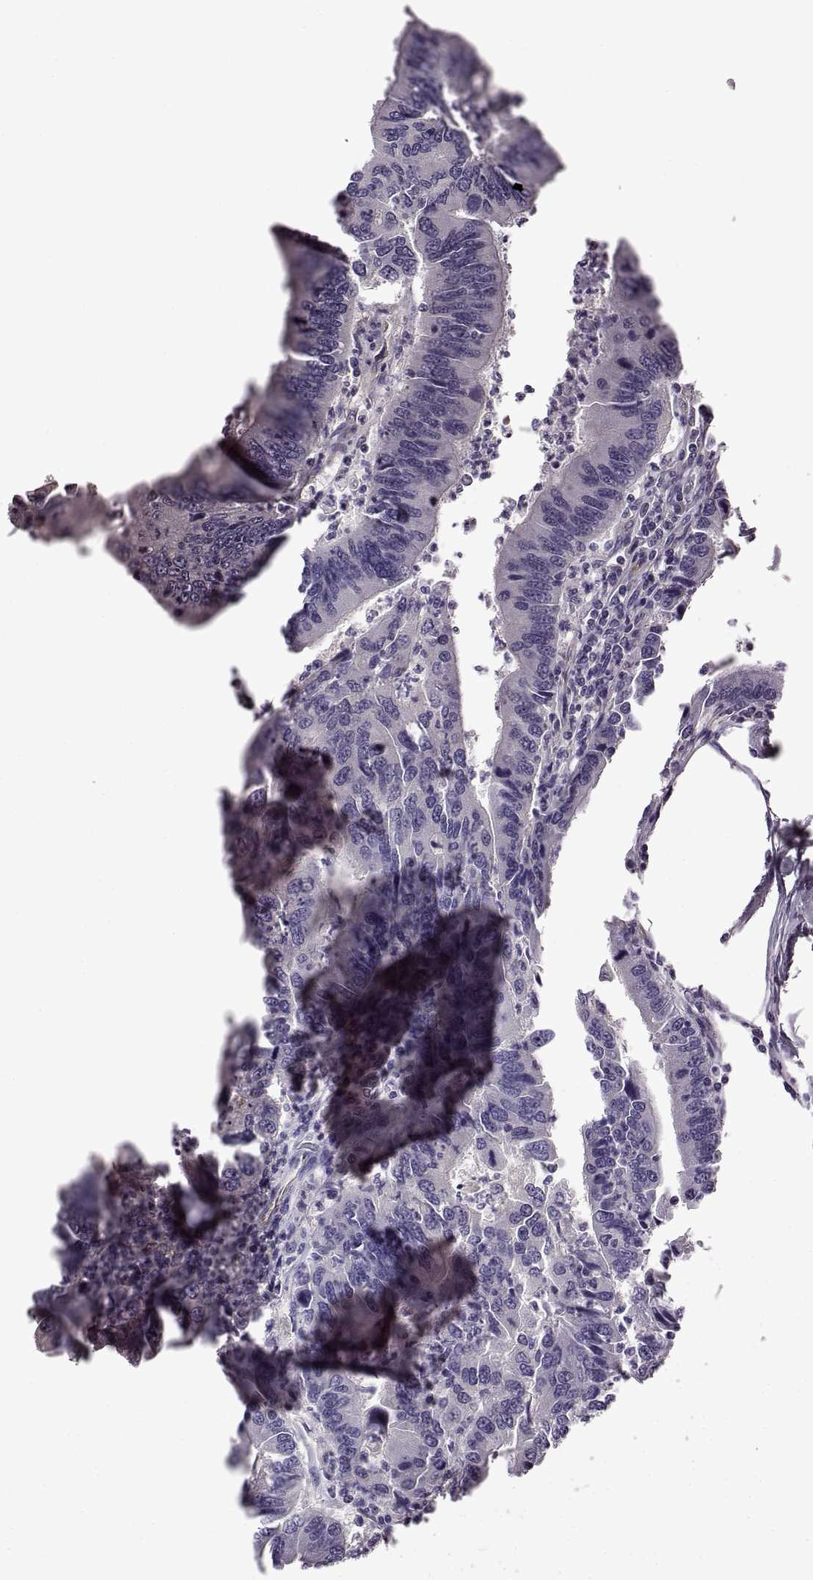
{"staining": {"intensity": "negative", "quantity": "none", "location": "none"}, "tissue": "colorectal cancer", "cell_type": "Tumor cells", "image_type": "cancer", "snomed": [{"axis": "morphology", "description": "Adenocarcinoma, NOS"}, {"axis": "topography", "description": "Colon"}], "caption": "Immunohistochemical staining of human colorectal adenocarcinoma demonstrates no significant positivity in tumor cells. Nuclei are stained in blue.", "gene": "EDDM3B", "patient": {"sex": "female", "age": 67}}